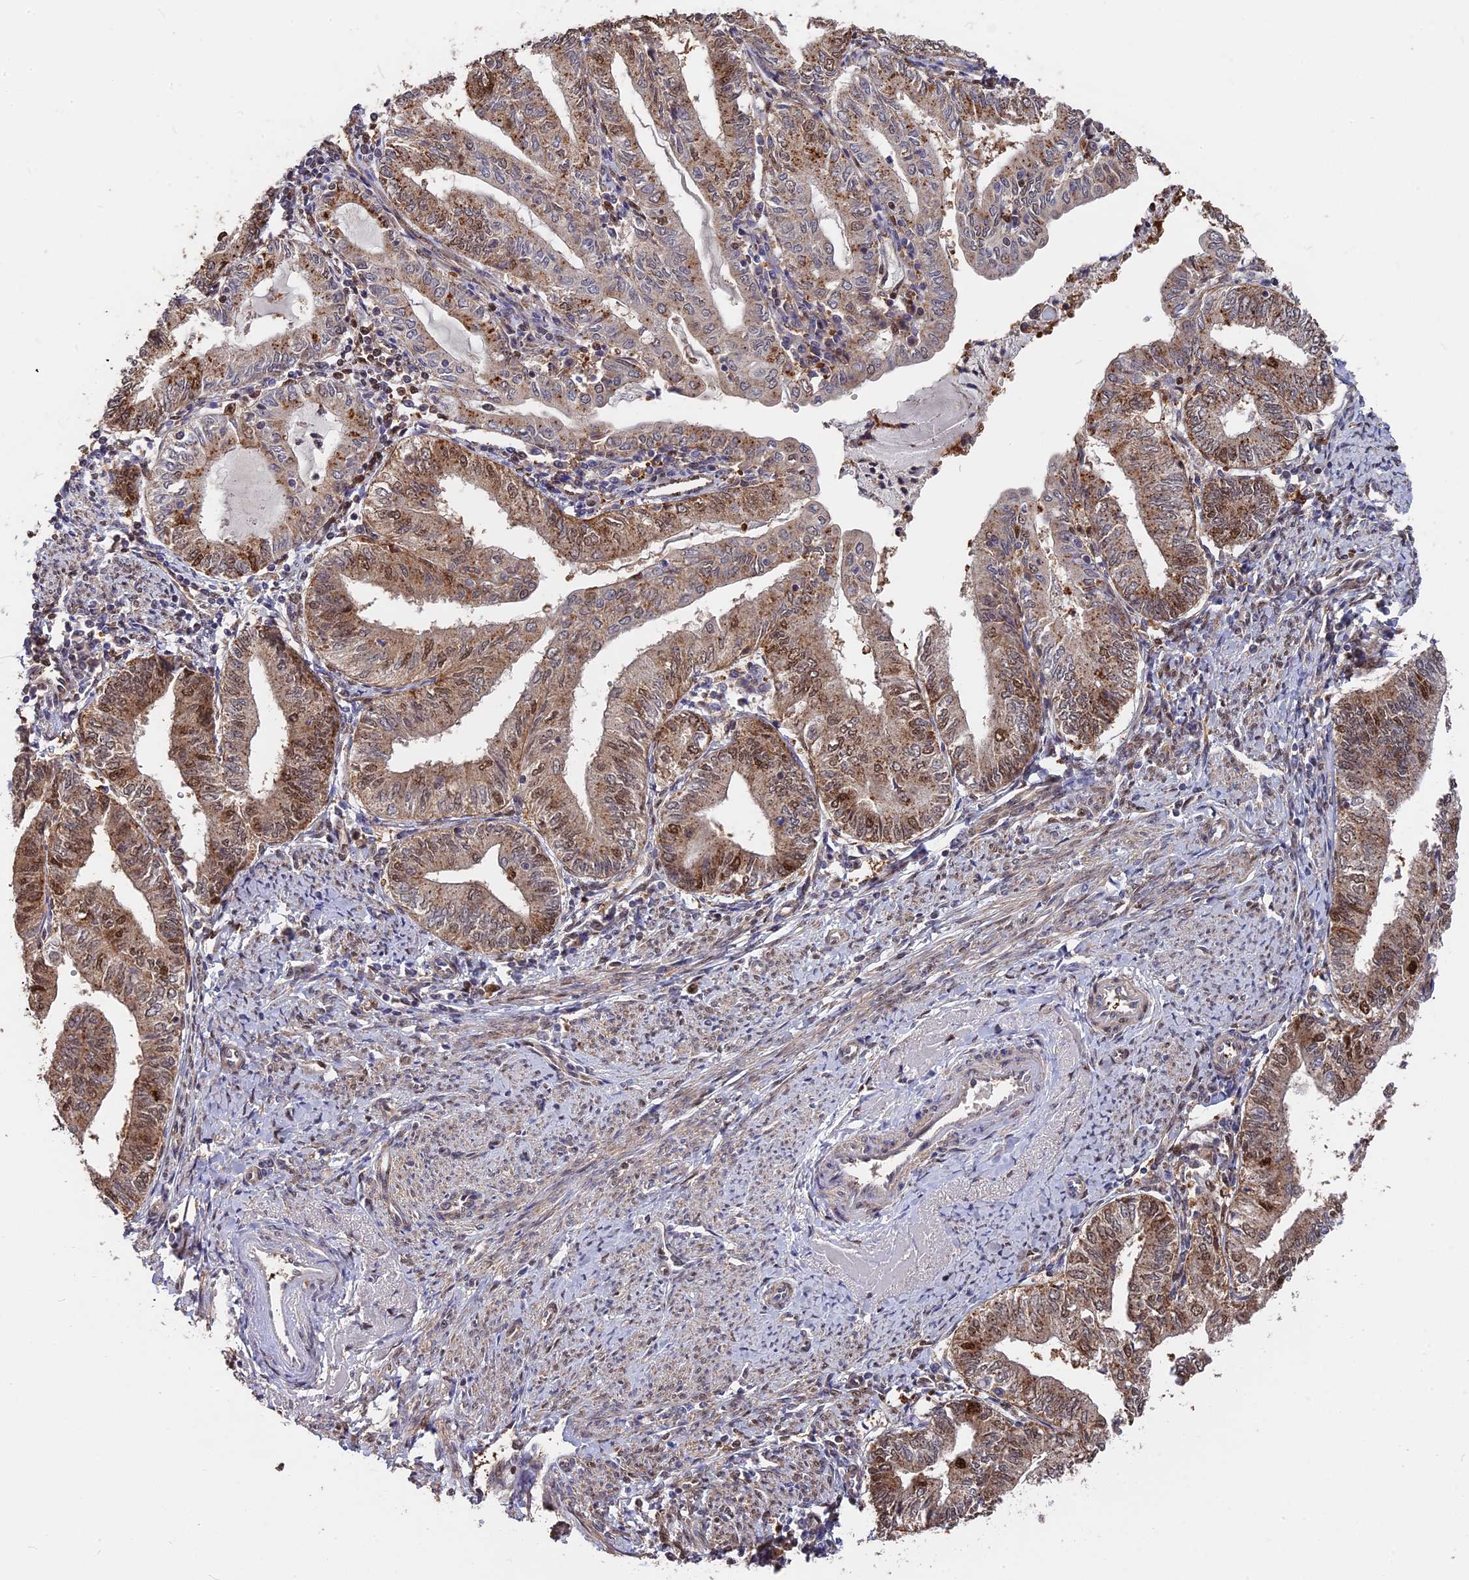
{"staining": {"intensity": "moderate", "quantity": ">75%", "location": "cytoplasmic/membranous"}, "tissue": "endometrial cancer", "cell_type": "Tumor cells", "image_type": "cancer", "snomed": [{"axis": "morphology", "description": "Adenocarcinoma, NOS"}, {"axis": "topography", "description": "Endometrium"}], "caption": "This image shows endometrial adenocarcinoma stained with immunohistochemistry to label a protein in brown. The cytoplasmic/membranous of tumor cells show moderate positivity for the protein. Nuclei are counter-stained blue.", "gene": "ADRM1", "patient": {"sex": "female", "age": 66}}